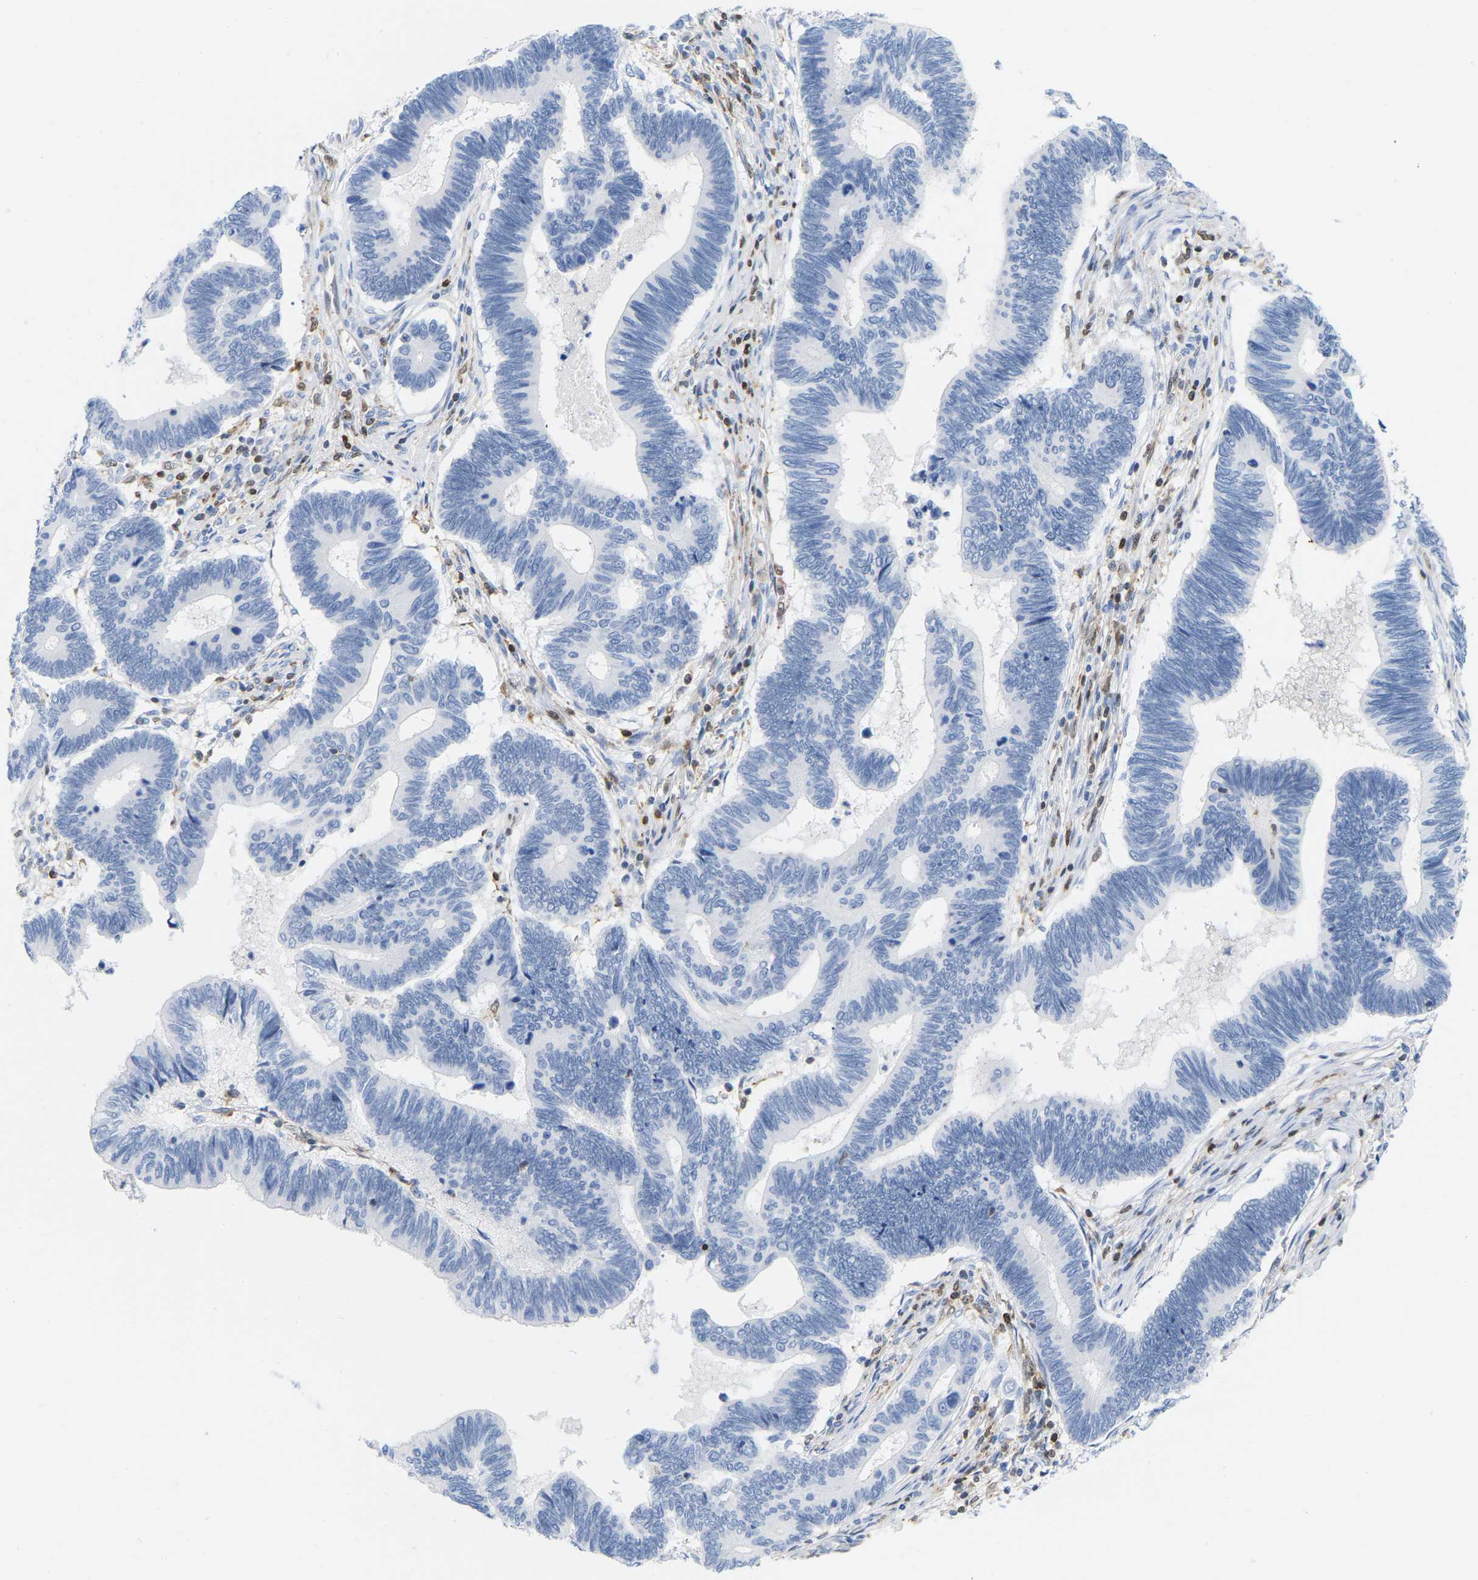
{"staining": {"intensity": "negative", "quantity": "none", "location": "none"}, "tissue": "pancreatic cancer", "cell_type": "Tumor cells", "image_type": "cancer", "snomed": [{"axis": "morphology", "description": "Adenocarcinoma, NOS"}, {"axis": "topography", "description": "Pancreas"}], "caption": "Immunohistochemistry image of human adenocarcinoma (pancreatic) stained for a protein (brown), which reveals no positivity in tumor cells.", "gene": "GIMAP4", "patient": {"sex": "female", "age": 70}}